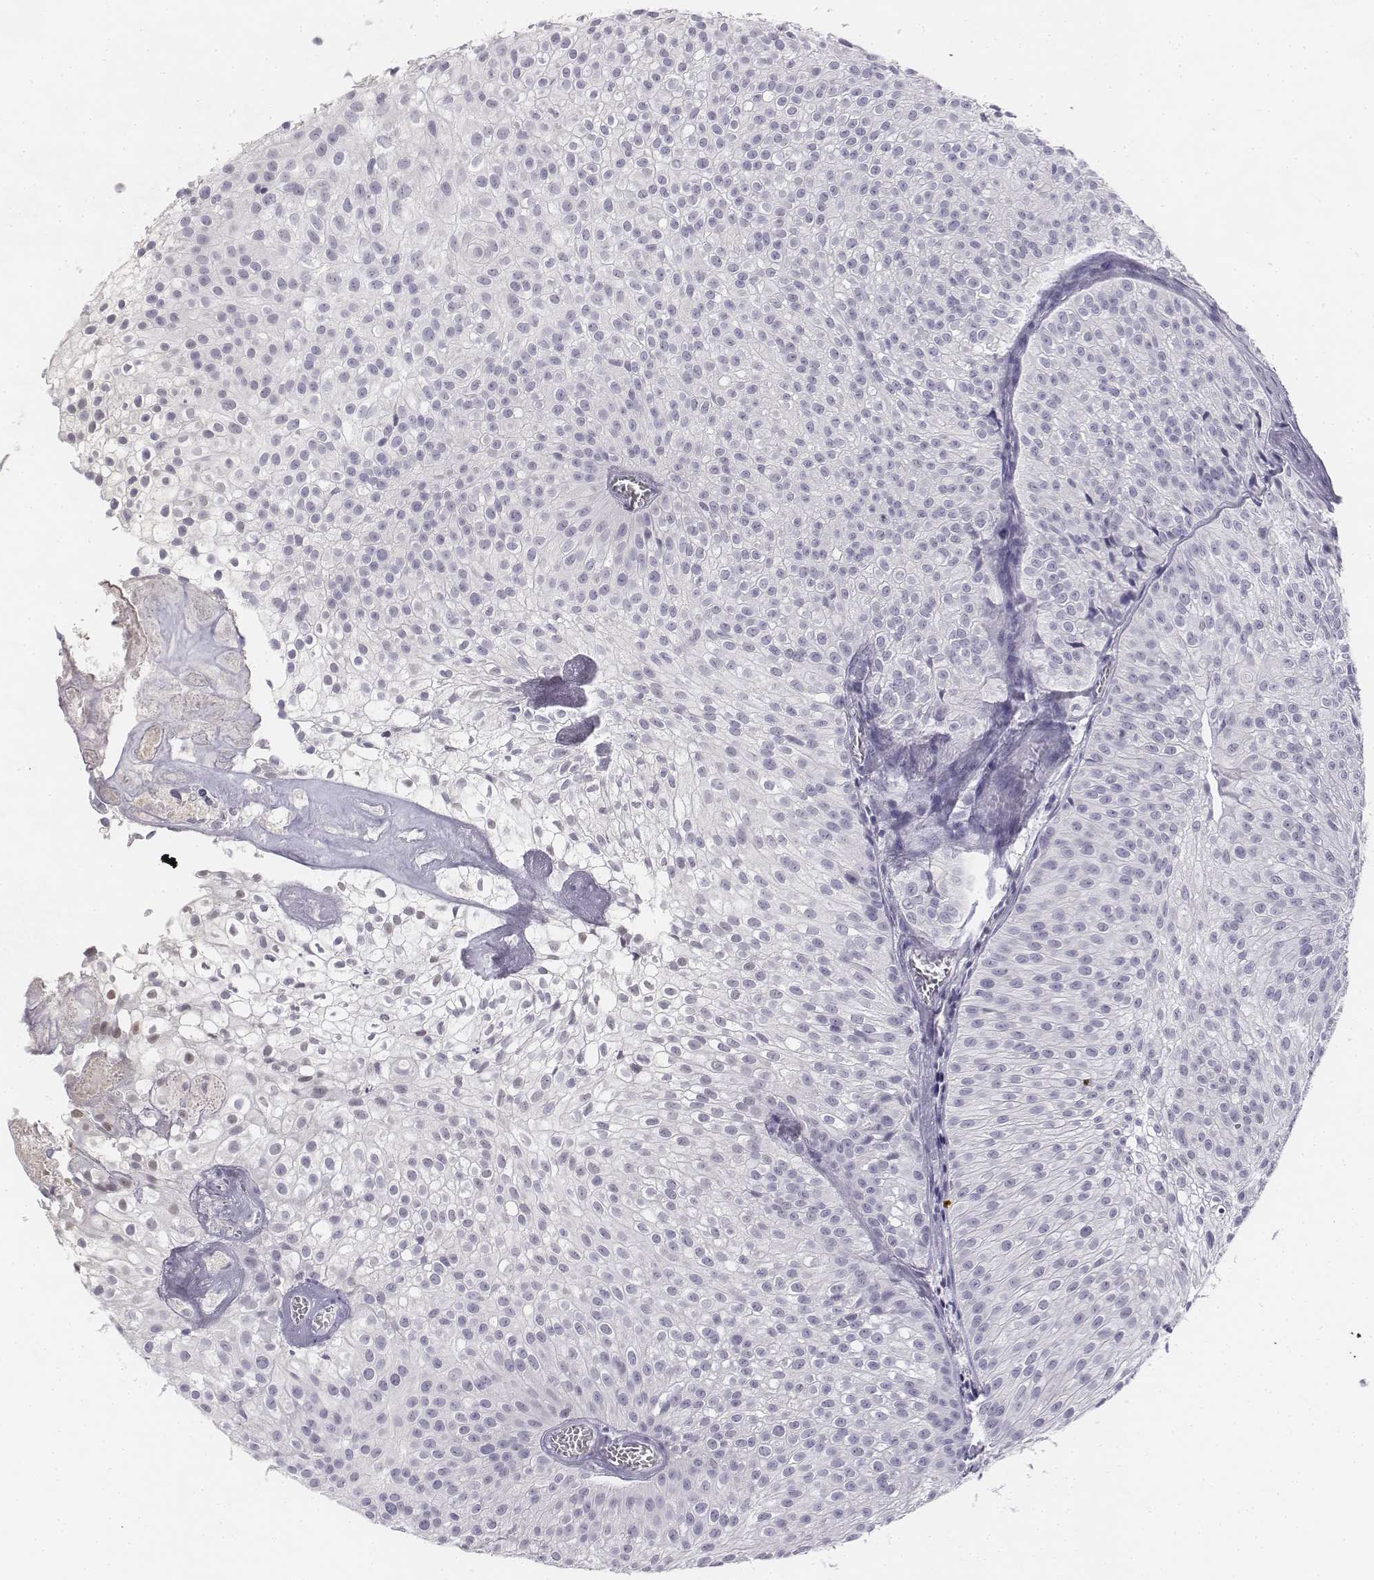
{"staining": {"intensity": "negative", "quantity": "none", "location": "none"}, "tissue": "urothelial cancer", "cell_type": "Tumor cells", "image_type": "cancer", "snomed": [{"axis": "morphology", "description": "Urothelial carcinoma, Low grade"}, {"axis": "topography", "description": "Urinary bladder"}], "caption": "Tumor cells are negative for brown protein staining in urothelial carcinoma (low-grade).", "gene": "UCN2", "patient": {"sex": "male", "age": 70}}